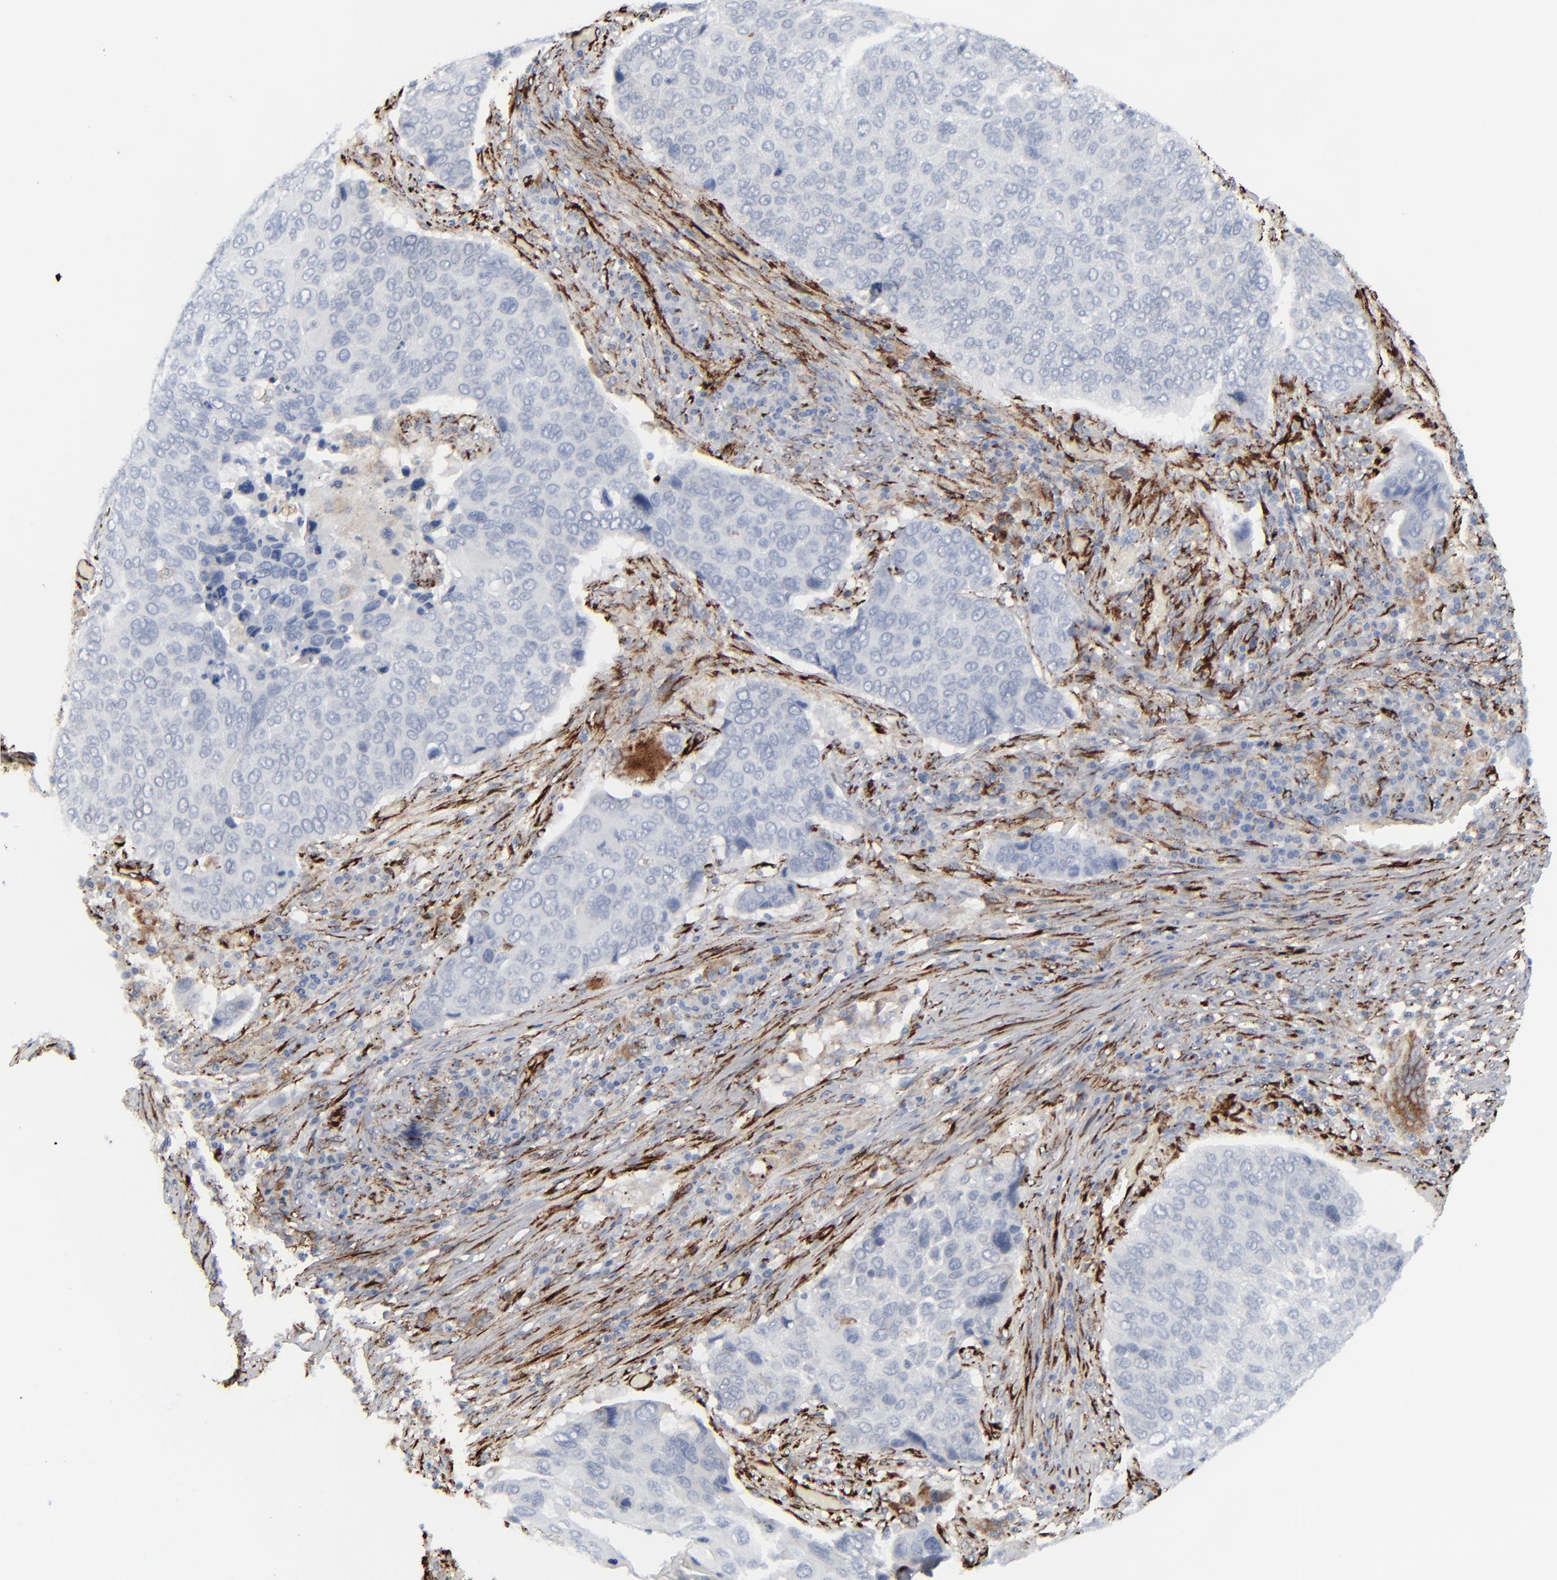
{"staining": {"intensity": "negative", "quantity": "none", "location": "none"}, "tissue": "lung cancer", "cell_type": "Tumor cells", "image_type": "cancer", "snomed": [{"axis": "morphology", "description": "Squamous cell carcinoma, NOS"}, {"axis": "topography", "description": "Lung"}], "caption": "Lung cancer was stained to show a protein in brown. There is no significant positivity in tumor cells.", "gene": "SPARC", "patient": {"sex": "male", "age": 68}}